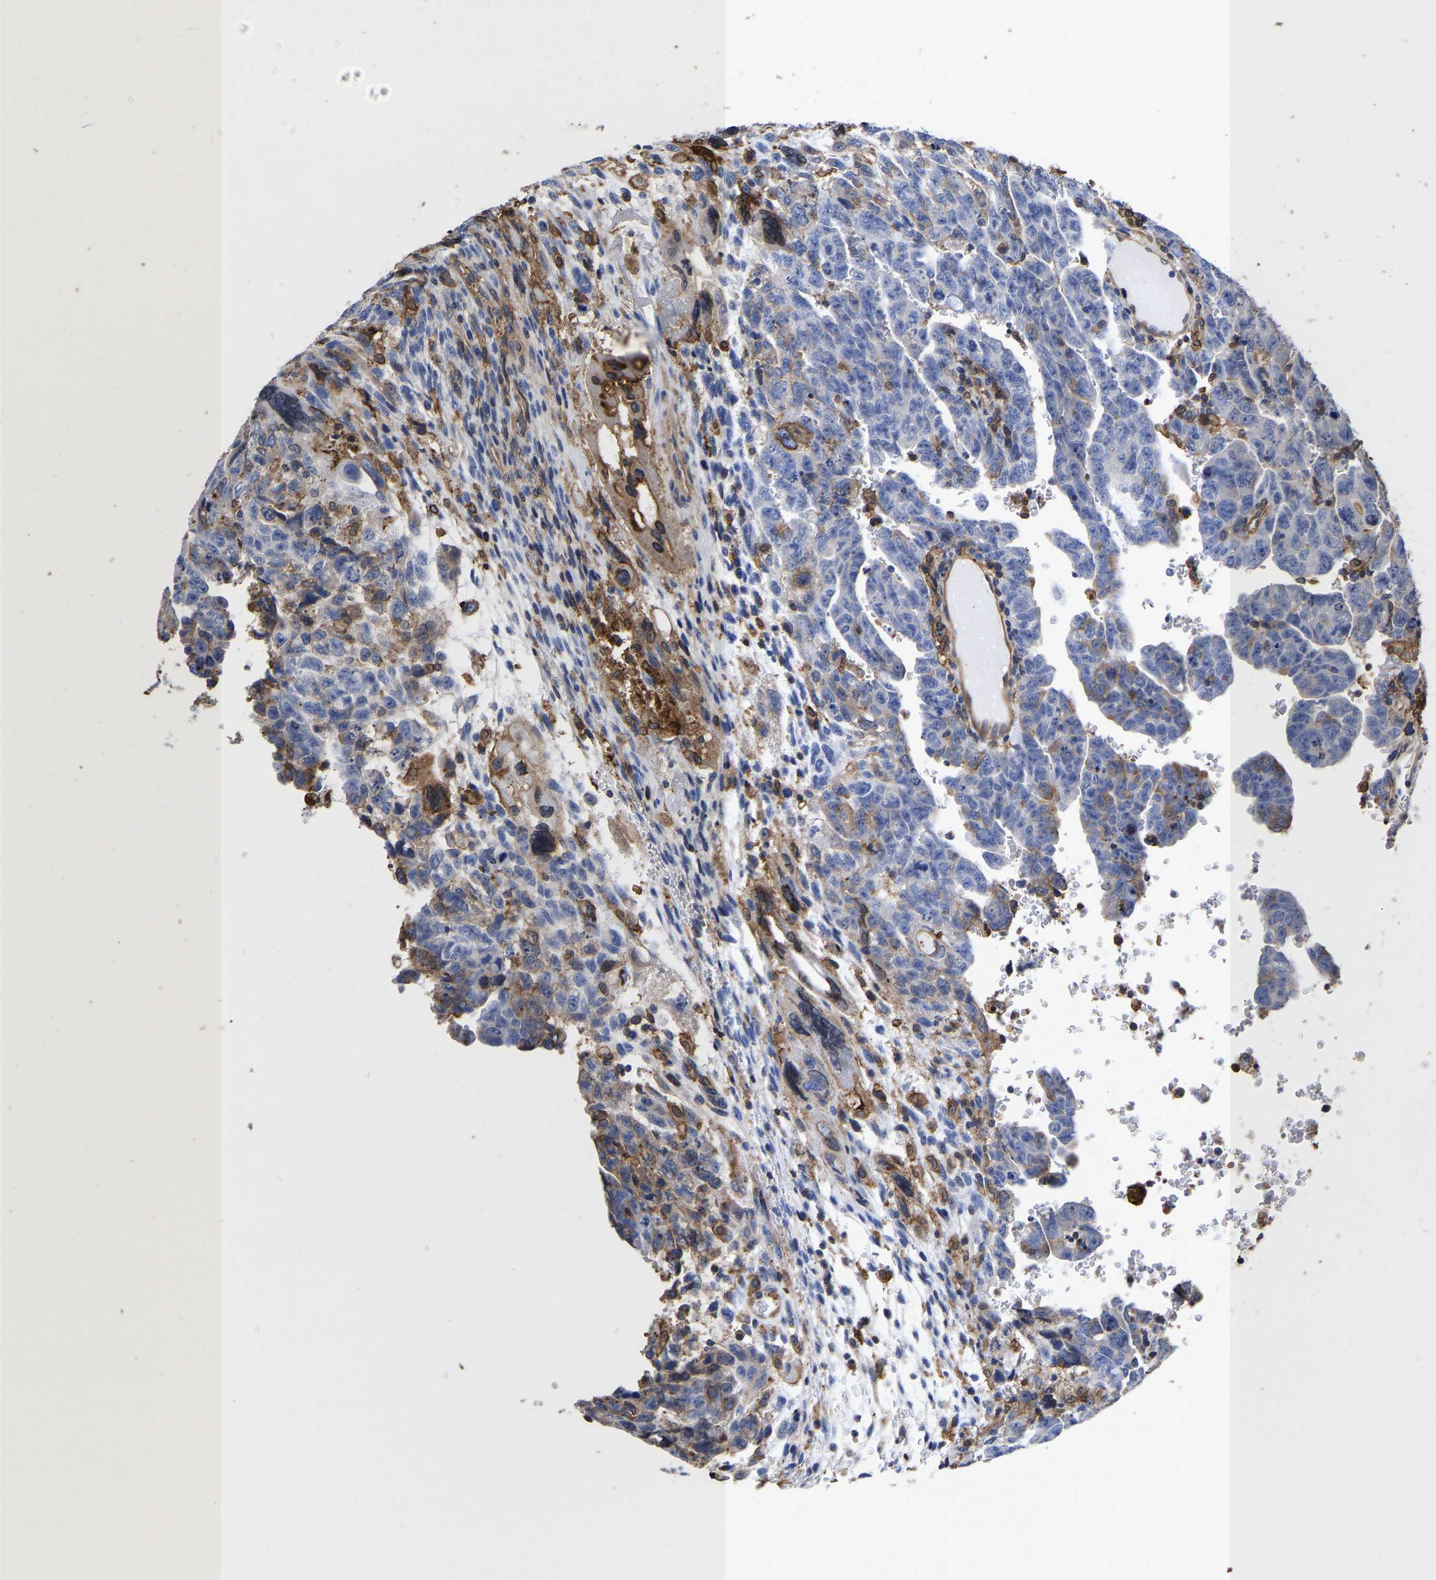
{"staining": {"intensity": "negative", "quantity": "none", "location": "none"}, "tissue": "testis cancer", "cell_type": "Tumor cells", "image_type": "cancer", "snomed": [{"axis": "morphology", "description": "Carcinoma, Embryonal, NOS"}, {"axis": "topography", "description": "Testis"}], "caption": "Photomicrograph shows no protein positivity in tumor cells of testis embryonal carcinoma tissue.", "gene": "LIF", "patient": {"sex": "male", "age": 28}}